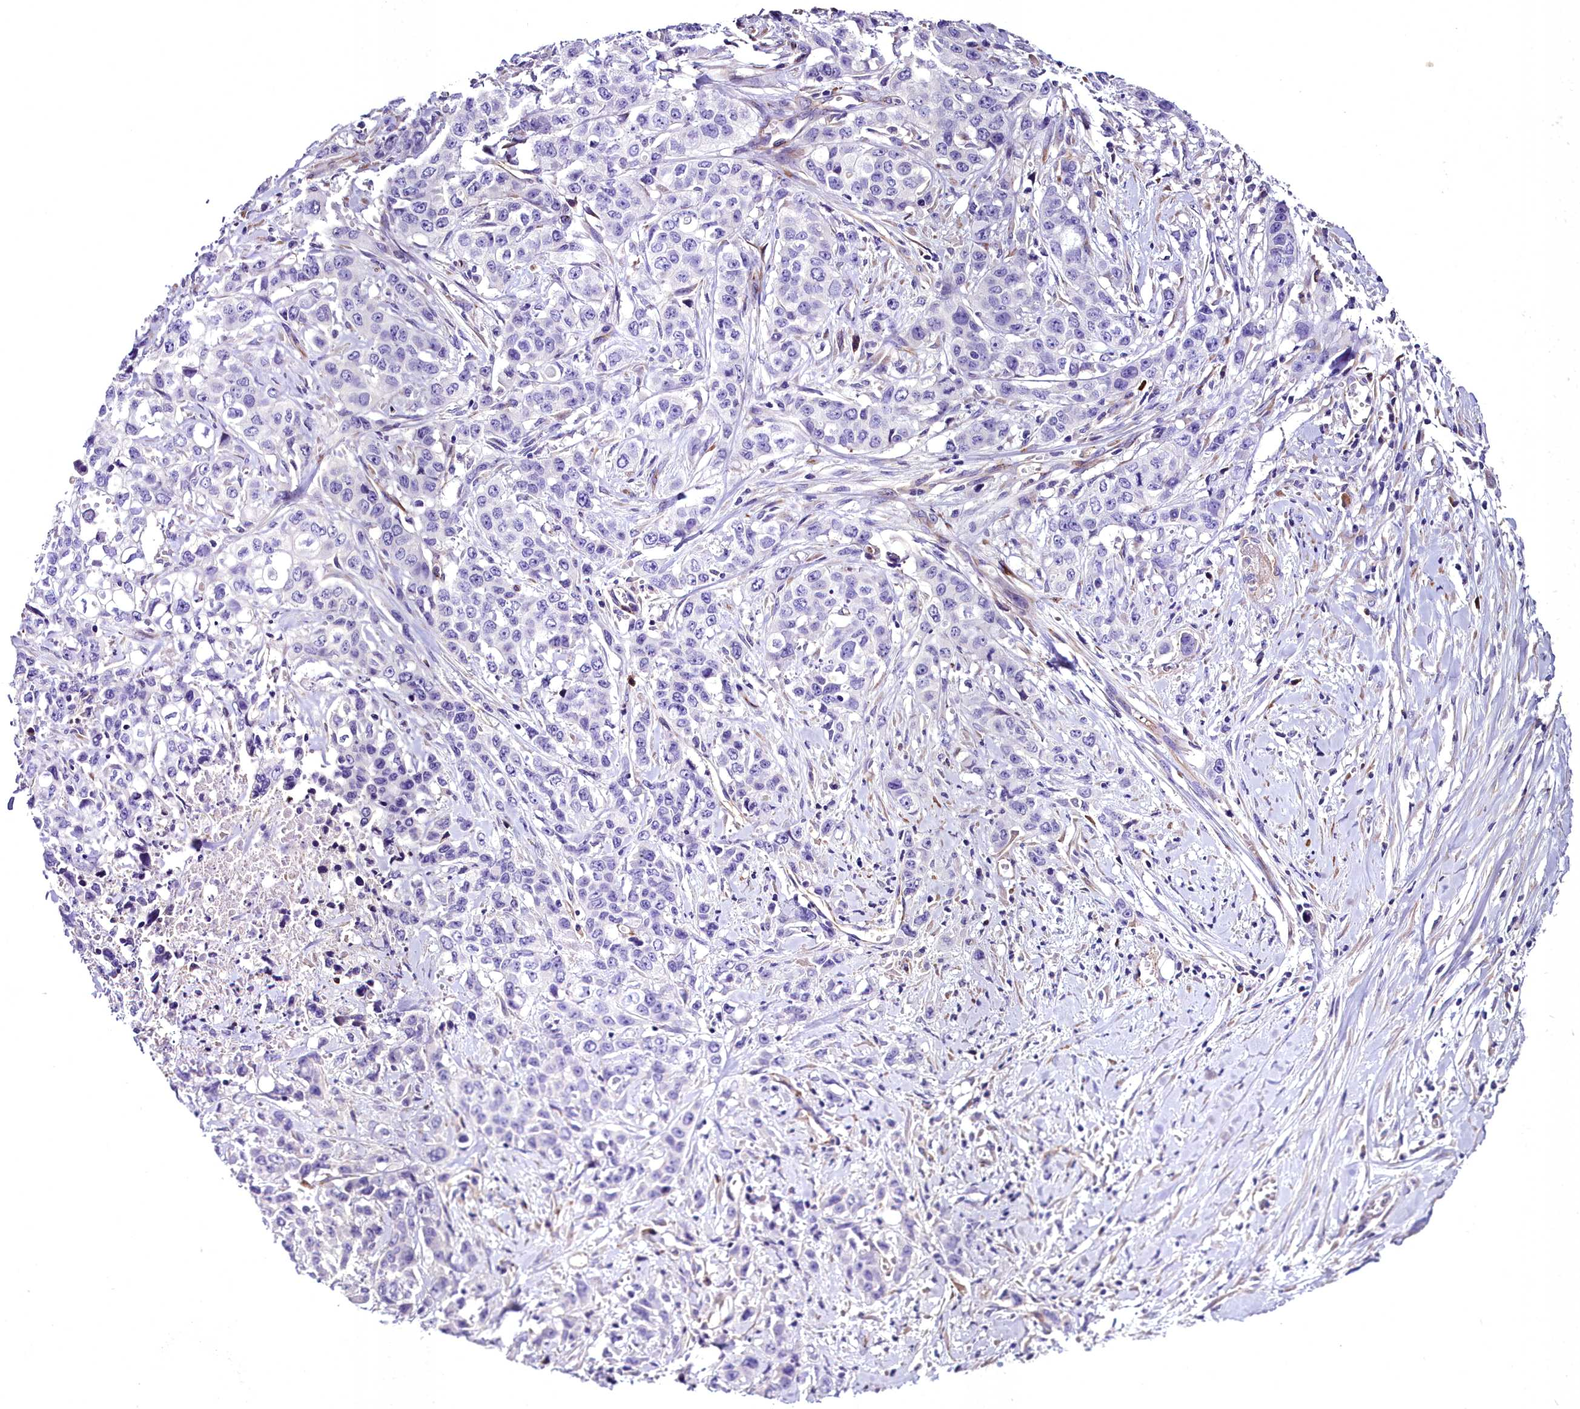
{"staining": {"intensity": "negative", "quantity": "none", "location": "none"}, "tissue": "stomach cancer", "cell_type": "Tumor cells", "image_type": "cancer", "snomed": [{"axis": "morphology", "description": "Adenocarcinoma, NOS"}, {"axis": "topography", "description": "Stomach, upper"}], "caption": "A micrograph of stomach cancer (adenocarcinoma) stained for a protein displays no brown staining in tumor cells.", "gene": "MS4A18", "patient": {"sex": "male", "age": 62}}